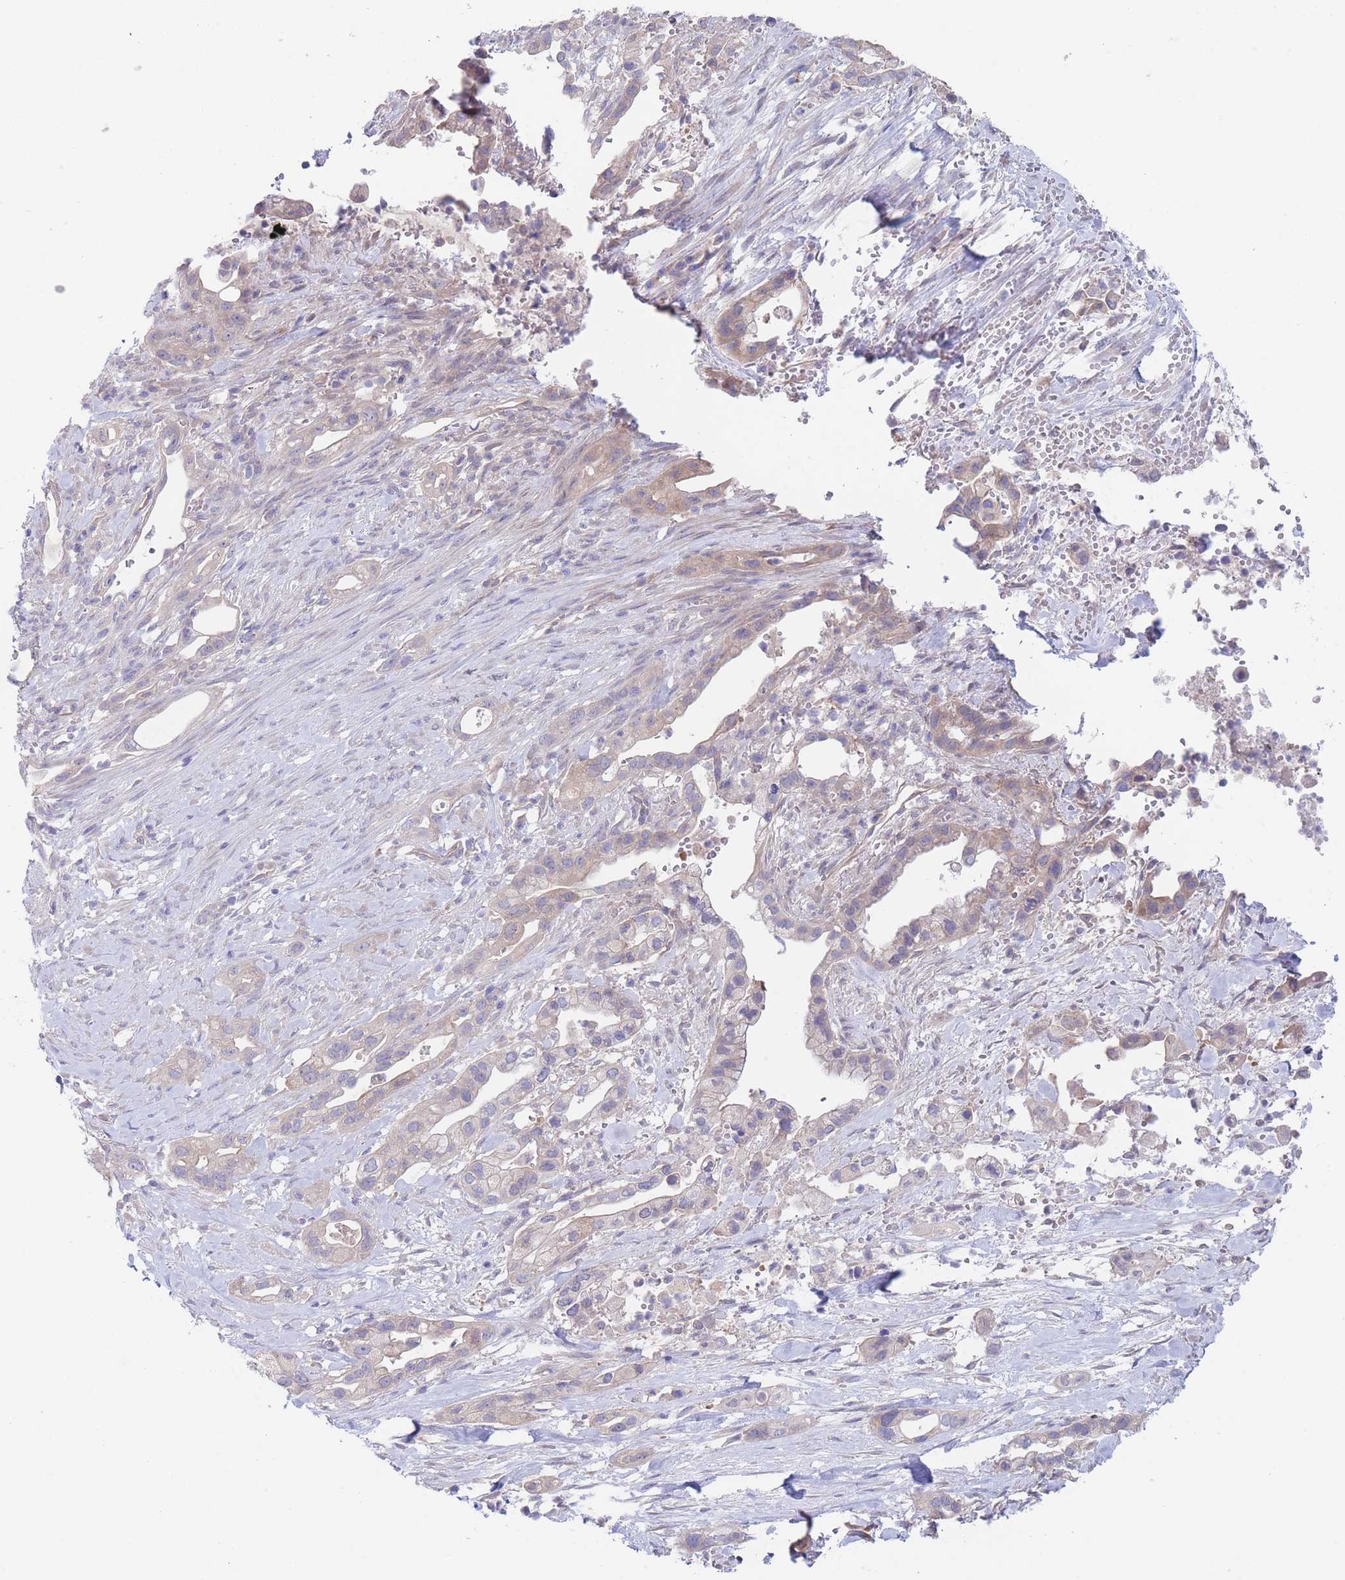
{"staining": {"intensity": "weak", "quantity": "<25%", "location": "cytoplasmic/membranous"}, "tissue": "pancreatic cancer", "cell_type": "Tumor cells", "image_type": "cancer", "snomed": [{"axis": "morphology", "description": "Adenocarcinoma, NOS"}, {"axis": "topography", "description": "Pancreas"}], "caption": "Protein analysis of pancreatic cancer (adenocarcinoma) reveals no significant staining in tumor cells.", "gene": "ZNF281", "patient": {"sex": "male", "age": 44}}